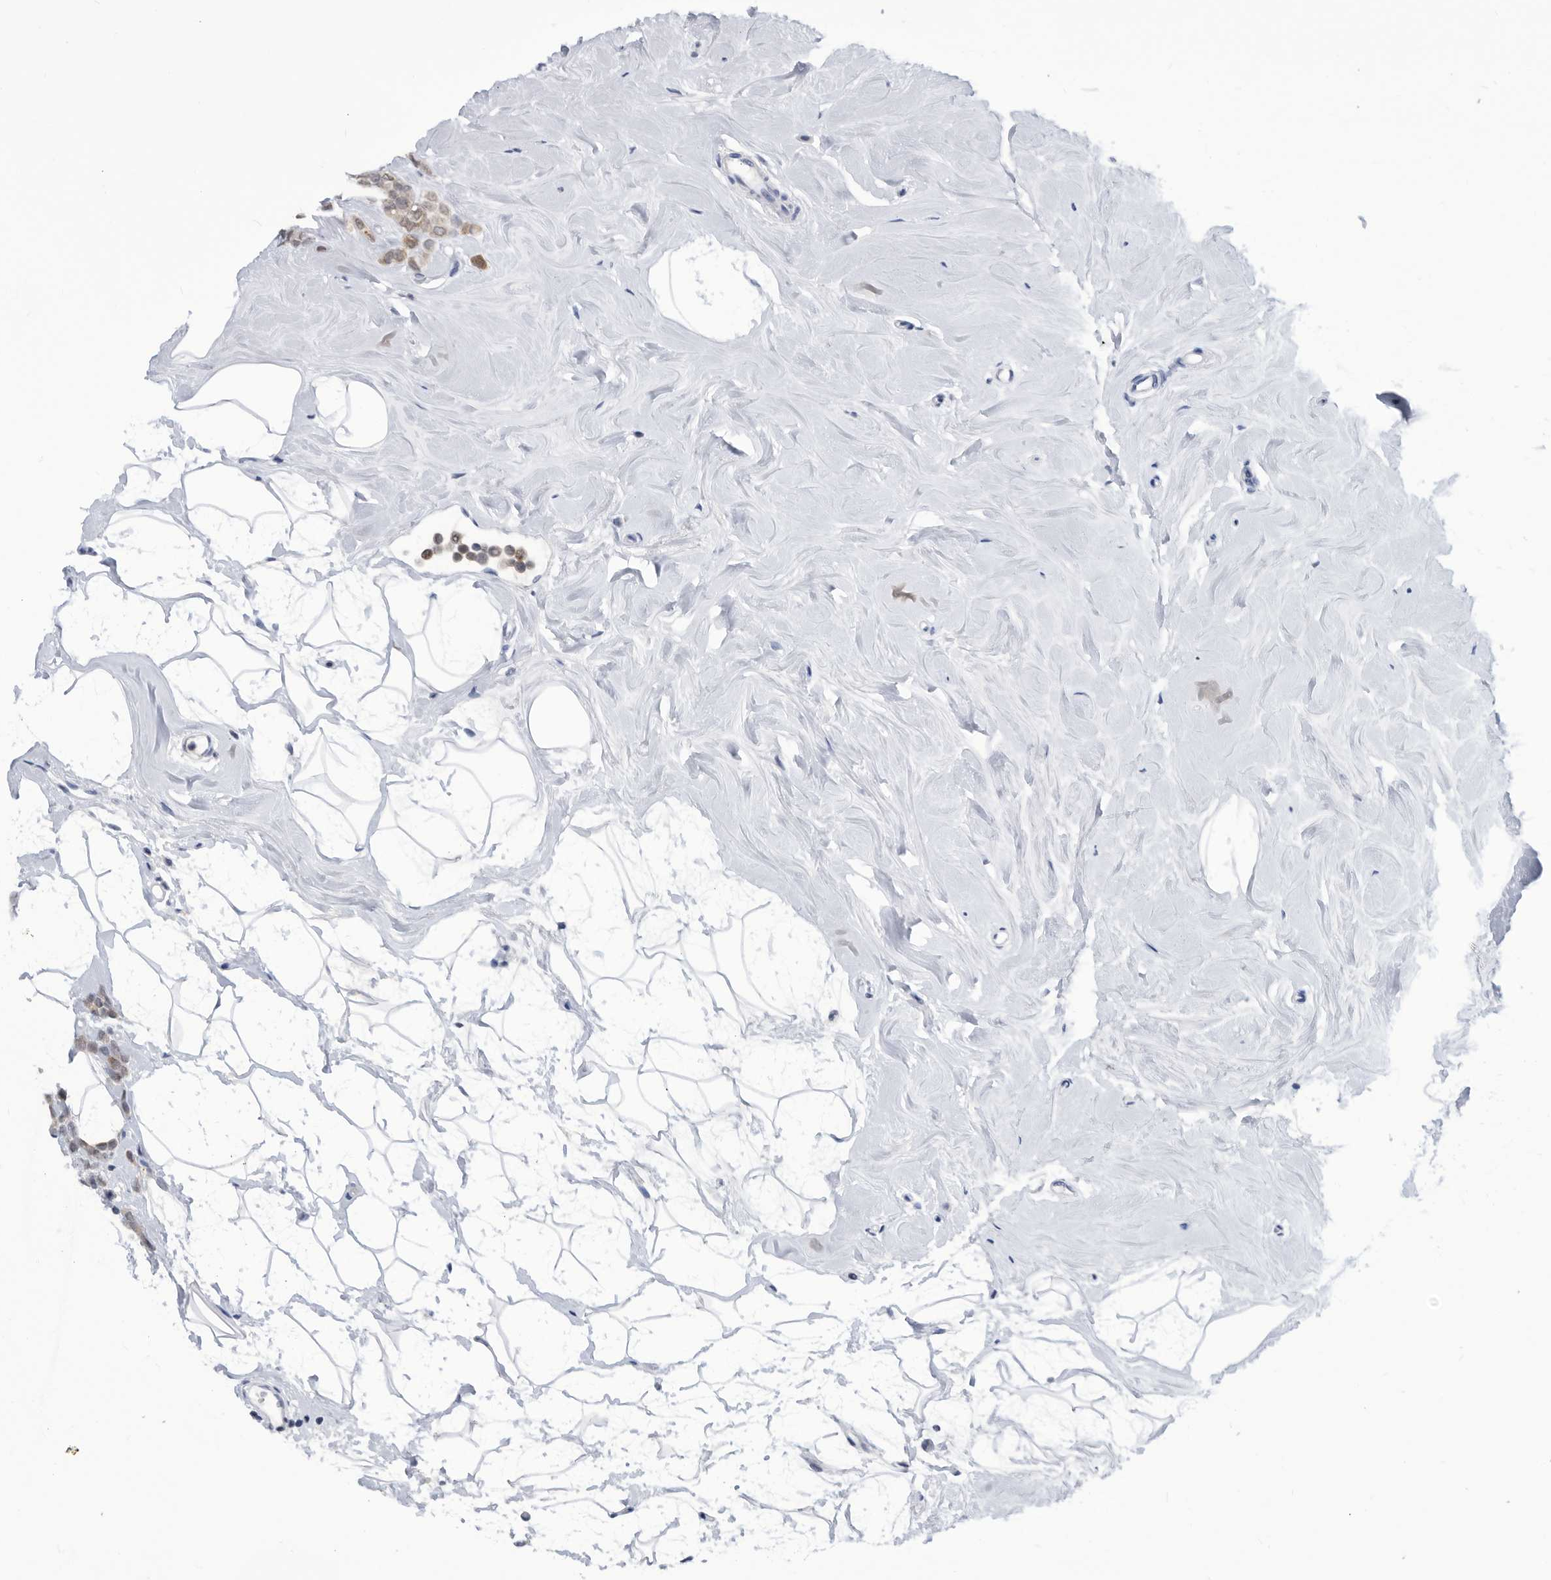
{"staining": {"intensity": "moderate", "quantity": ">75%", "location": "cytoplasmic/membranous"}, "tissue": "breast cancer", "cell_type": "Tumor cells", "image_type": "cancer", "snomed": [{"axis": "morphology", "description": "Lobular carcinoma"}, {"axis": "topography", "description": "Breast"}], "caption": "This micrograph shows immunohistochemistry staining of human lobular carcinoma (breast), with medium moderate cytoplasmic/membranous positivity in about >75% of tumor cells.", "gene": "TSTD1", "patient": {"sex": "female", "age": 47}}